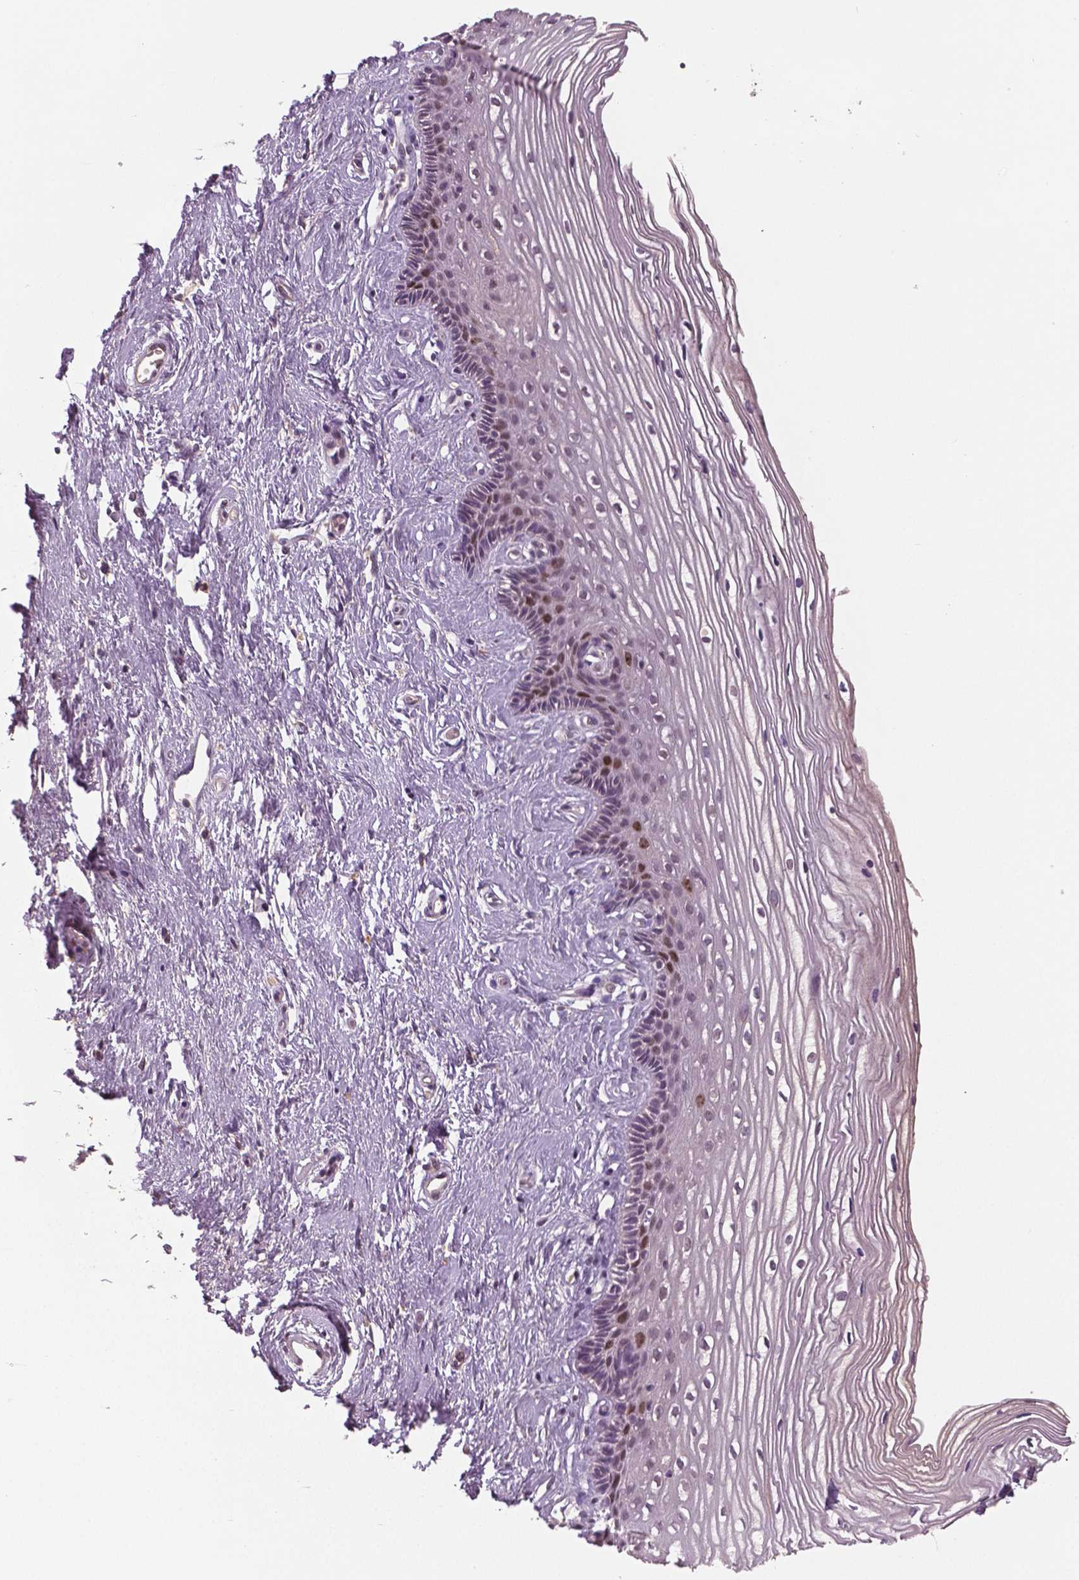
{"staining": {"intensity": "negative", "quantity": "none", "location": "none"}, "tissue": "cervix", "cell_type": "Glandular cells", "image_type": "normal", "snomed": [{"axis": "morphology", "description": "Normal tissue, NOS"}, {"axis": "topography", "description": "Cervix"}], "caption": "The immunohistochemistry photomicrograph has no significant expression in glandular cells of cervix.", "gene": "MKI67", "patient": {"sex": "female", "age": 40}}